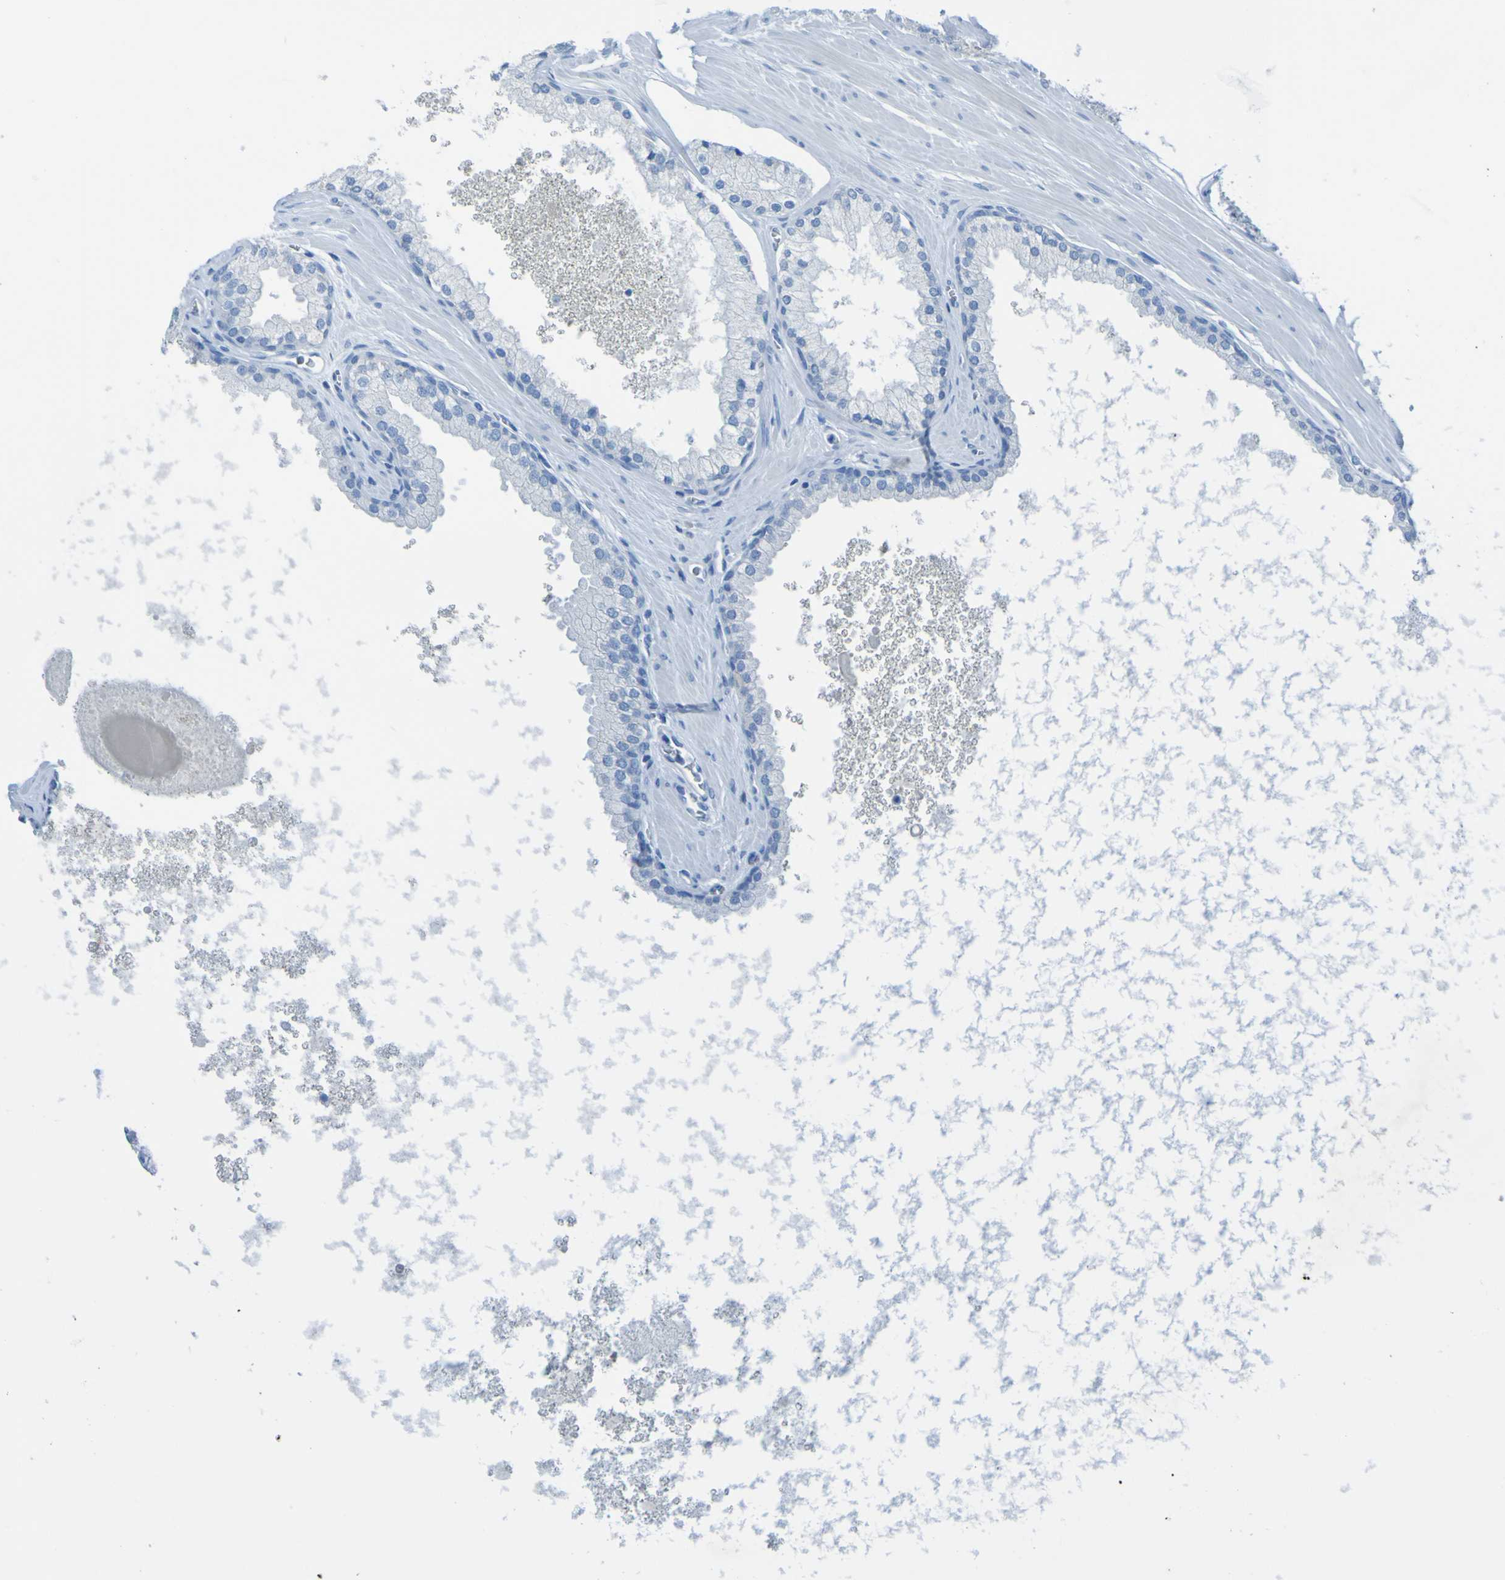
{"staining": {"intensity": "negative", "quantity": "none", "location": "none"}, "tissue": "prostate cancer", "cell_type": "Tumor cells", "image_type": "cancer", "snomed": [{"axis": "morphology", "description": "Adenocarcinoma, High grade"}, {"axis": "topography", "description": "Prostate"}], "caption": "This is an immunohistochemistry (IHC) photomicrograph of human high-grade adenocarcinoma (prostate). There is no staining in tumor cells.", "gene": "ACMSD", "patient": {"sex": "male", "age": 65}}